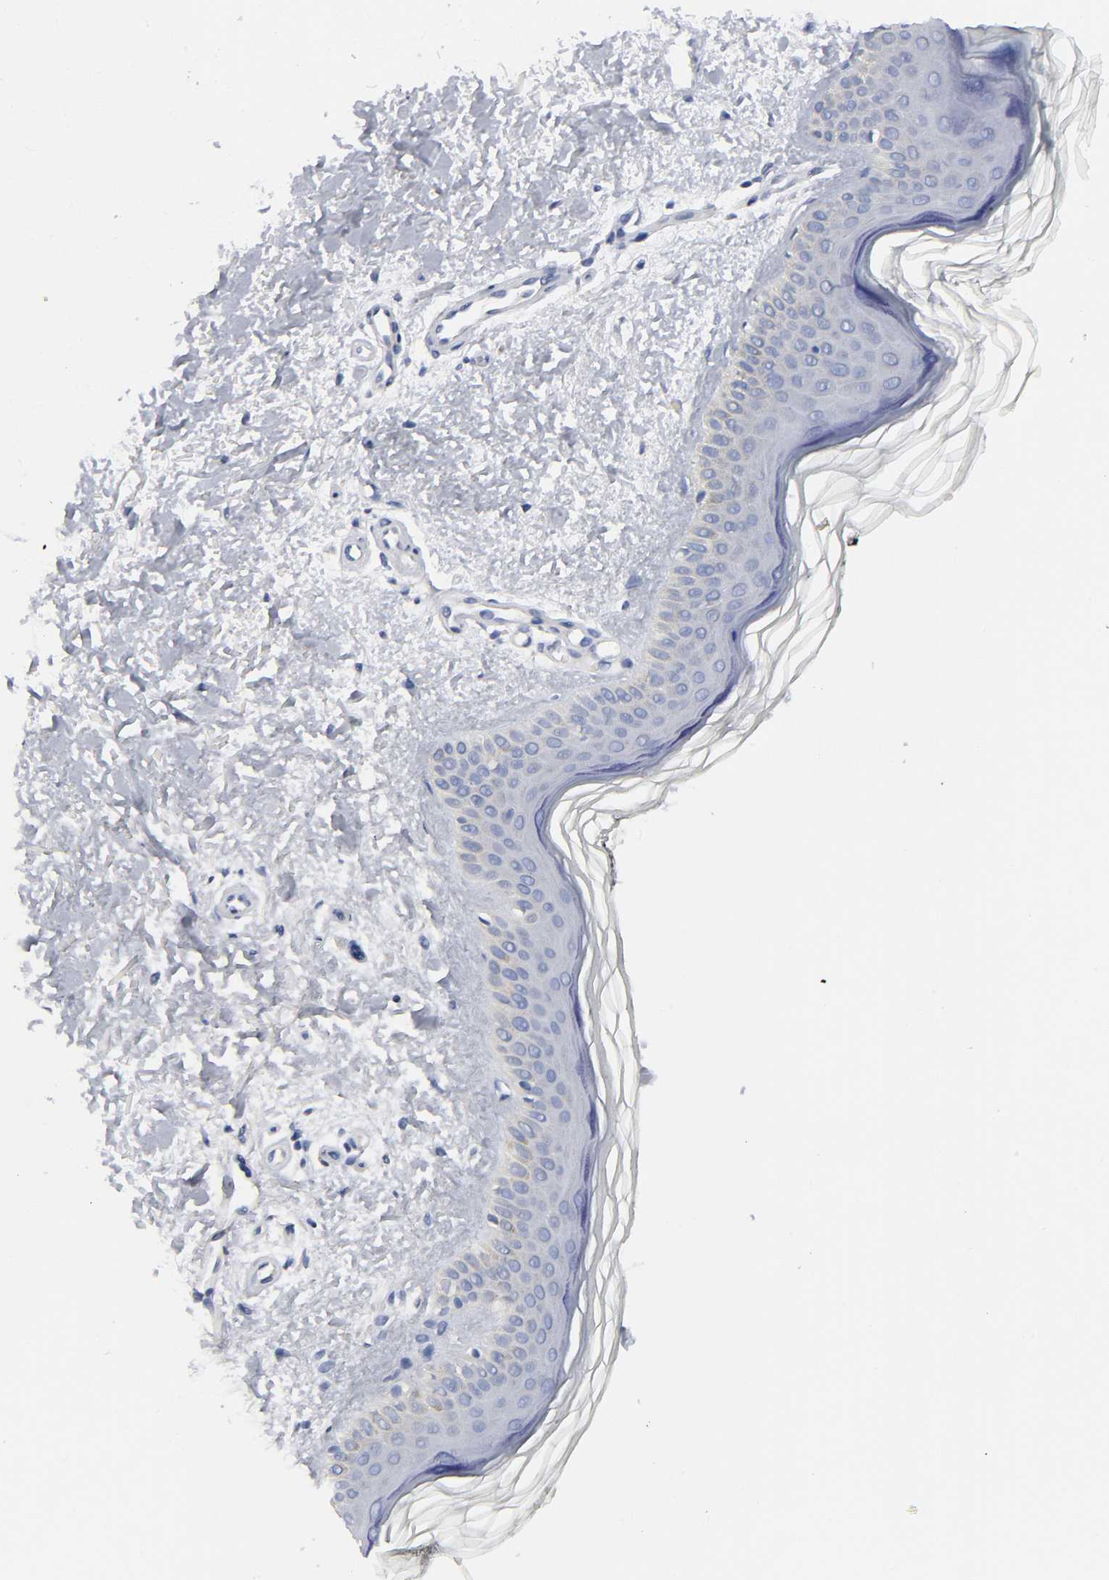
{"staining": {"intensity": "negative", "quantity": "none", "location": "none"}, "tissue": "skin", "cell_type": "Fibroblasts", "image_type": "normal", "snomed": [{"axis": "morphology", "description": "Normal tissue, NOS"}, {"axis": "topography", "description": "Skin"}], "caption": "IHC of normal human skin reveals no positivity in fibroblasts.", "gene": "AOPEP", "patient": {"sex": "female", "age": 56}}